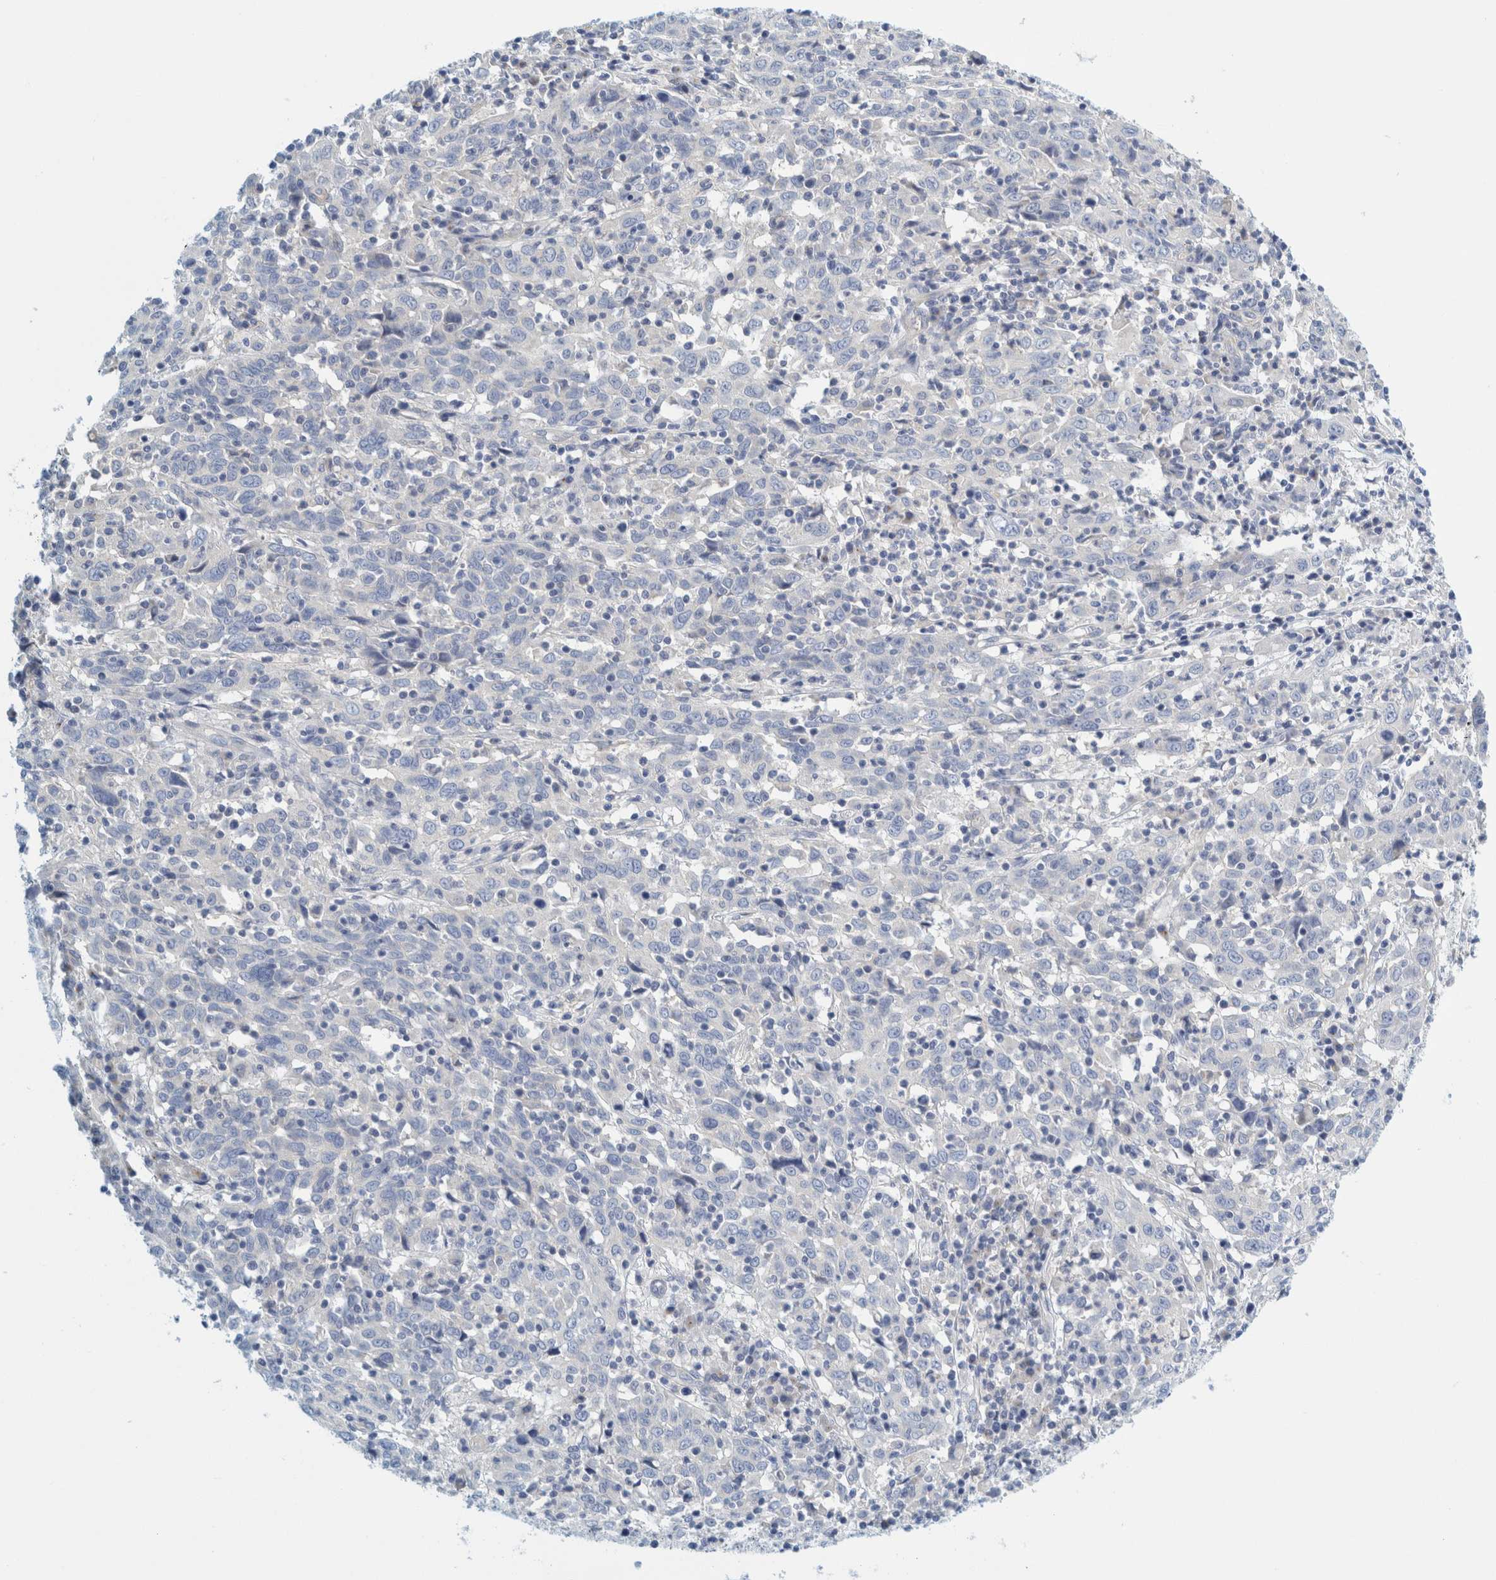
{"staining": {"intensity": "negative", "quantity": "none", "location": "none"}, "tissue": "cervical cancer", "cell_type": "Tumor cells", "image_type": "cancer", "snomed": [{"axis": "morphology", "description": "Squamous cell carcinoma, NOS"}, {"axis": "topography", "description": "Cervix"}], "caption": "Squamous cell carcinoma (cervical) was stained to show a protein in brown. There is no significant positivity in tumor cells.", "gene": "ZNF324B", "patient": {"sex": "female", "age": 46}}